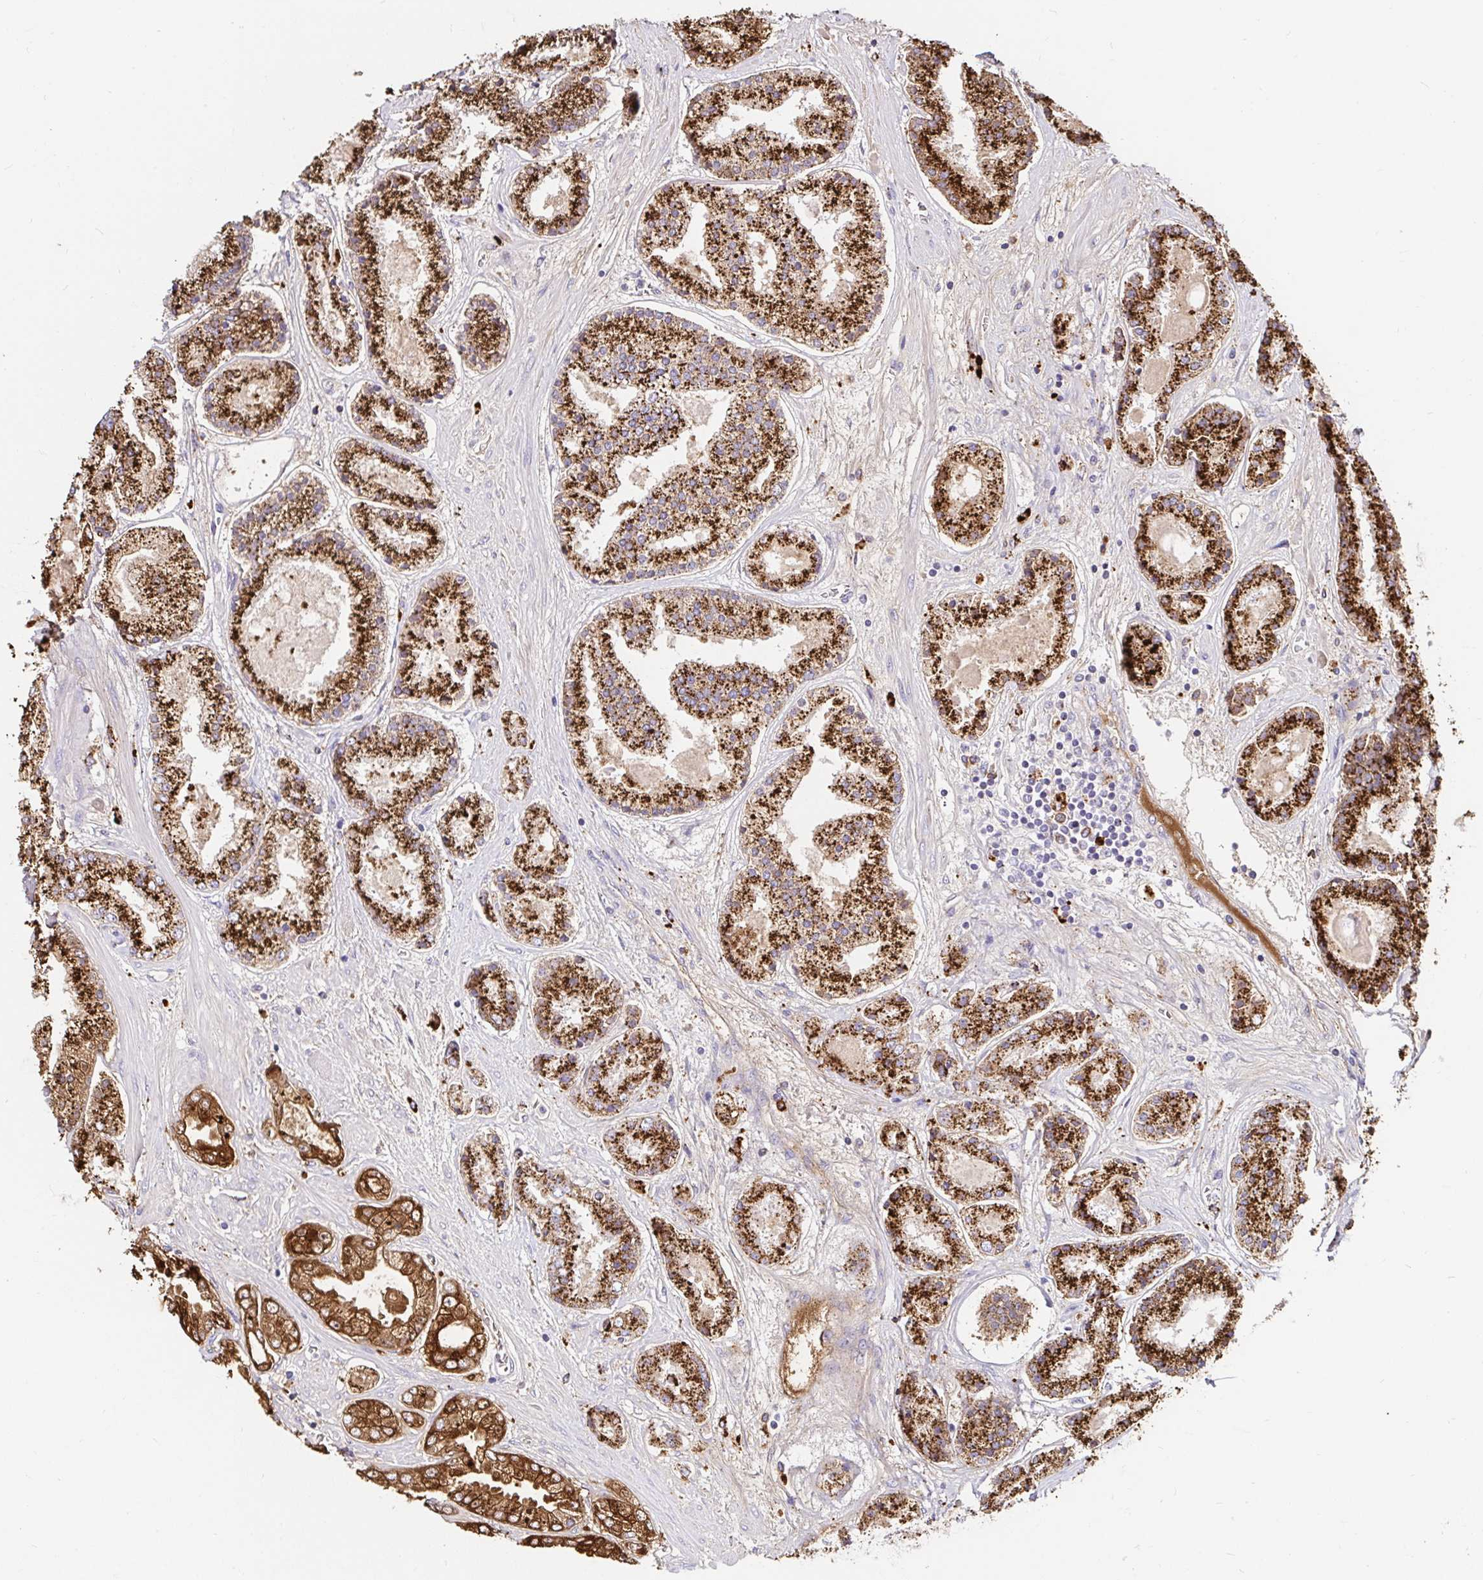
{"staining": {"intensity": "strong", "quantity": ">75%", "location": "cytoplasmic/membranous"}, "tissue": "prostate cancer", "cell_type": "Tumor cells", "image_type": "cancer", "snomed": [{"axis": "morphology", "description": "Adenocarcinoma, High grade"}, {"axis": "topography", "description": "Prostate"}], "caption": "Tumor cells exhibit strong cytoplasmic/membranous expression in about >75% of cells in prostate cancer (adenocarcinoma (high-grade)). (DAB IHC, brown staining for protein, blue staining for nuclei).", "gene": "FUCA1", "patient": {"sex": "male", "age": 67}}